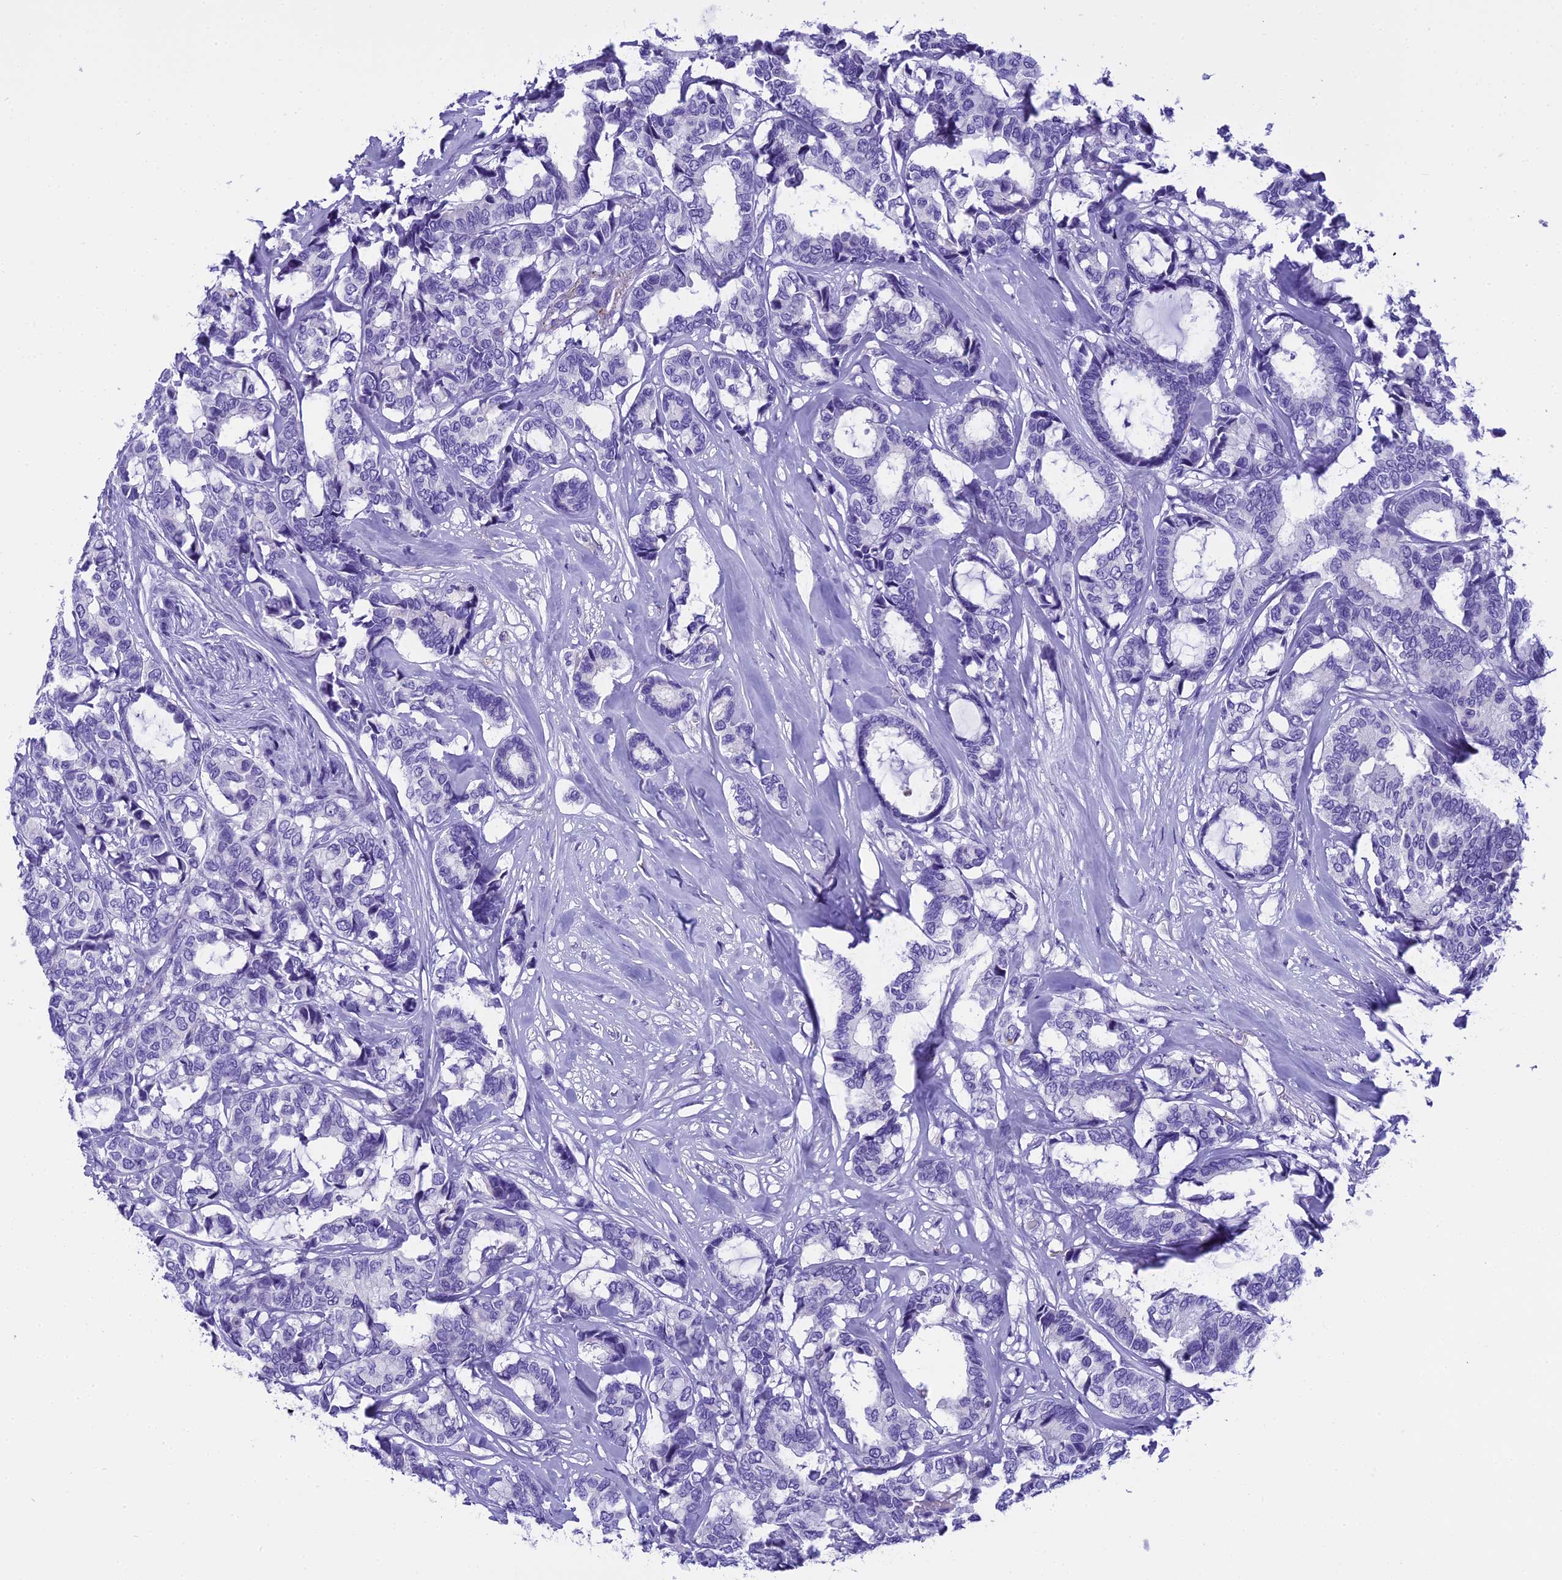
{"staining": {"intensity": "negative", "quantity": "none", "location": "none"}, "tissue": "breast cancer", "cell_type": "Tumor cells", "image_type": "cancer", "snomed": [{"axis": "morphology", "description": "Duct carcinoma"}, {"axis": "topography", "description": "Breast"}], "caption": "Protein analysis of breast cancer shows no significant positivity in tumor cells.", "gene": "KCTD14", "patient": {"sex": "female", "age": 87}}